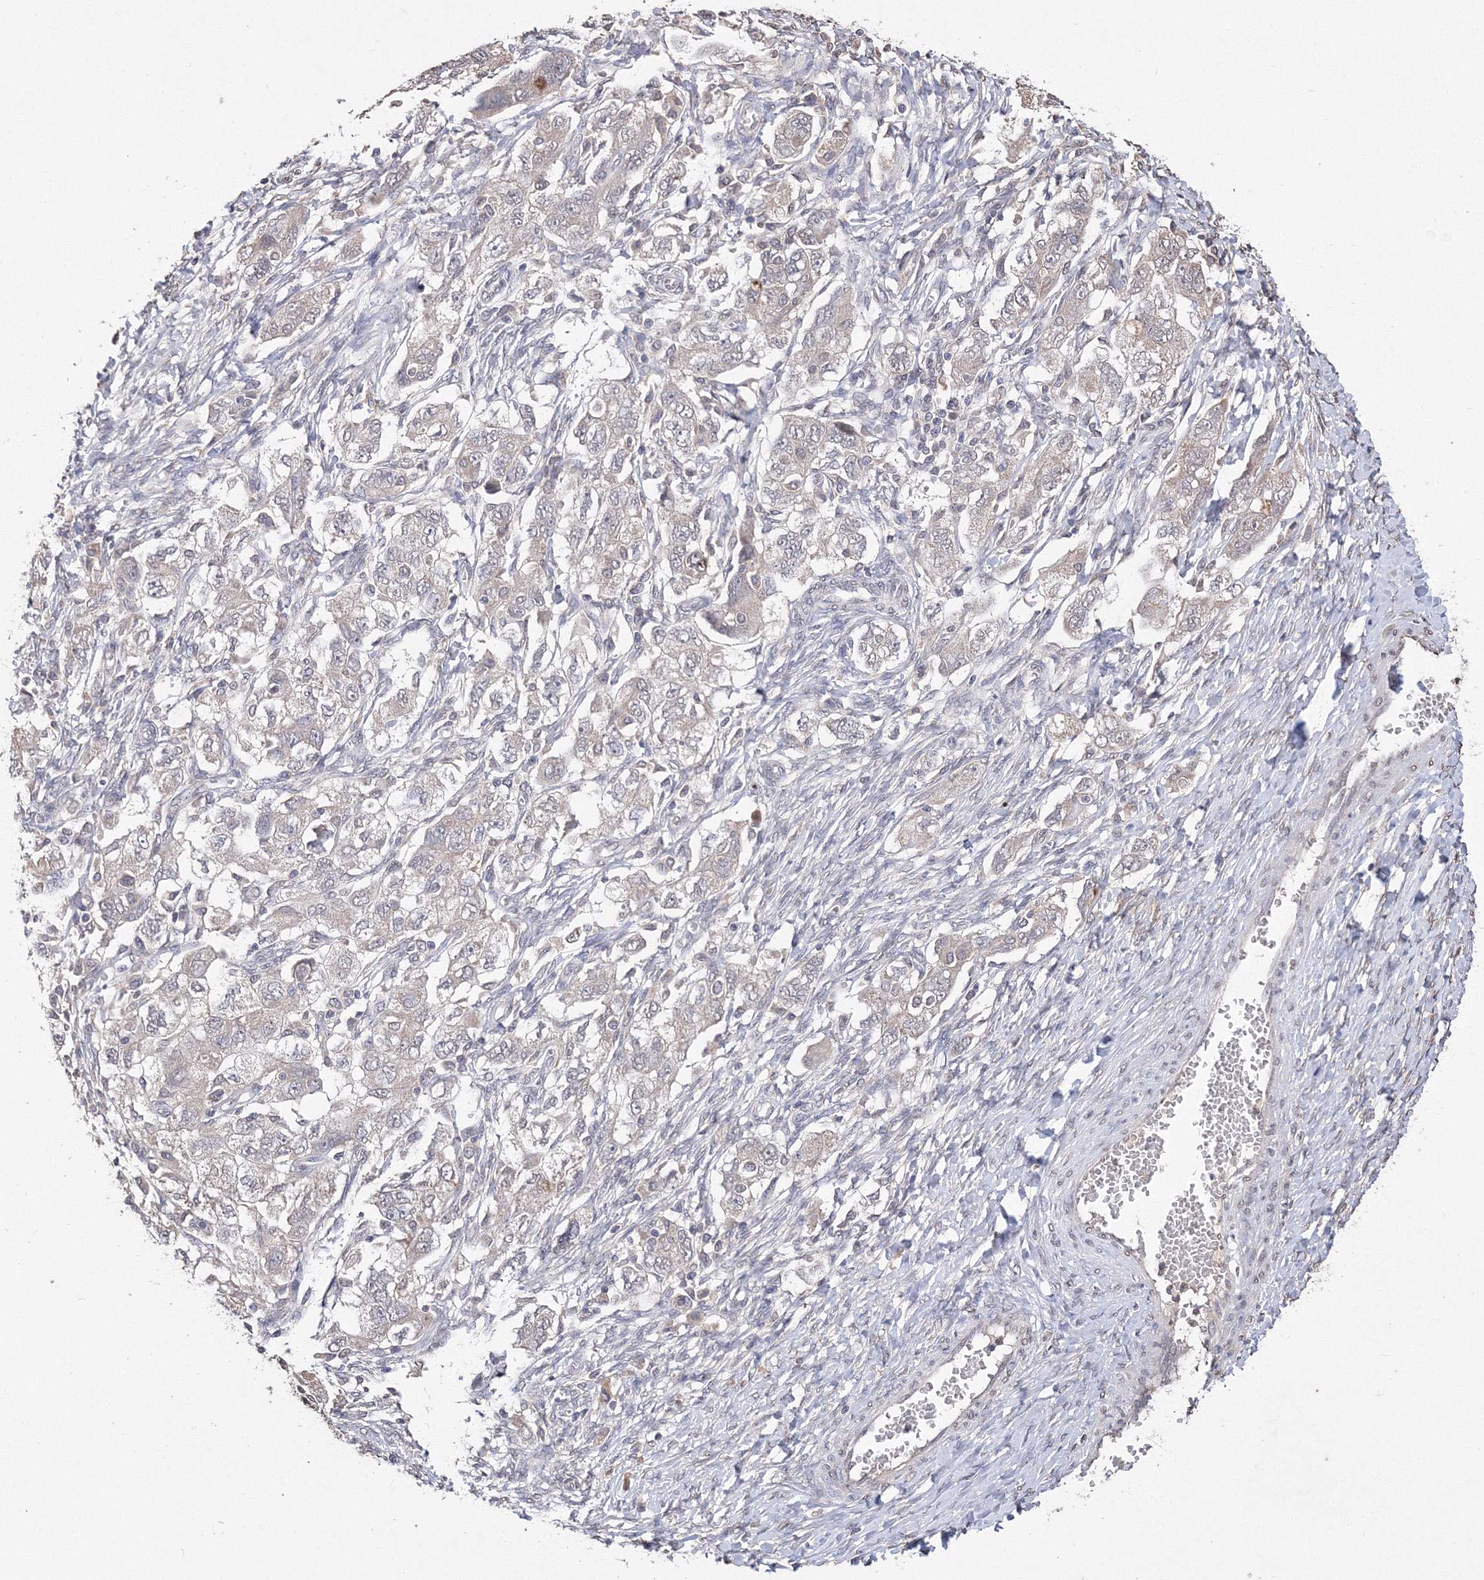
{"staining": {"intensity": "negative", "quantity": "none", "location": "none"}, "tissue": "ovarian cancer", "cell_type": "Tumor cells", "image_type": "cancer", "snomed": [{"axis": "morphology", "description": "Carcinoma, NOS"}, {"axis": "morphology", "description": "Cystadenocarcinoma, serous, NOS"}, {"axis": "topography", "description": "Ovary"}], "caption": "Tumor cells are negative for brown protein staining in carcinoma (ovarian).", "gene": "GPN1", "patient": {"sex": "female", "age": 69}}